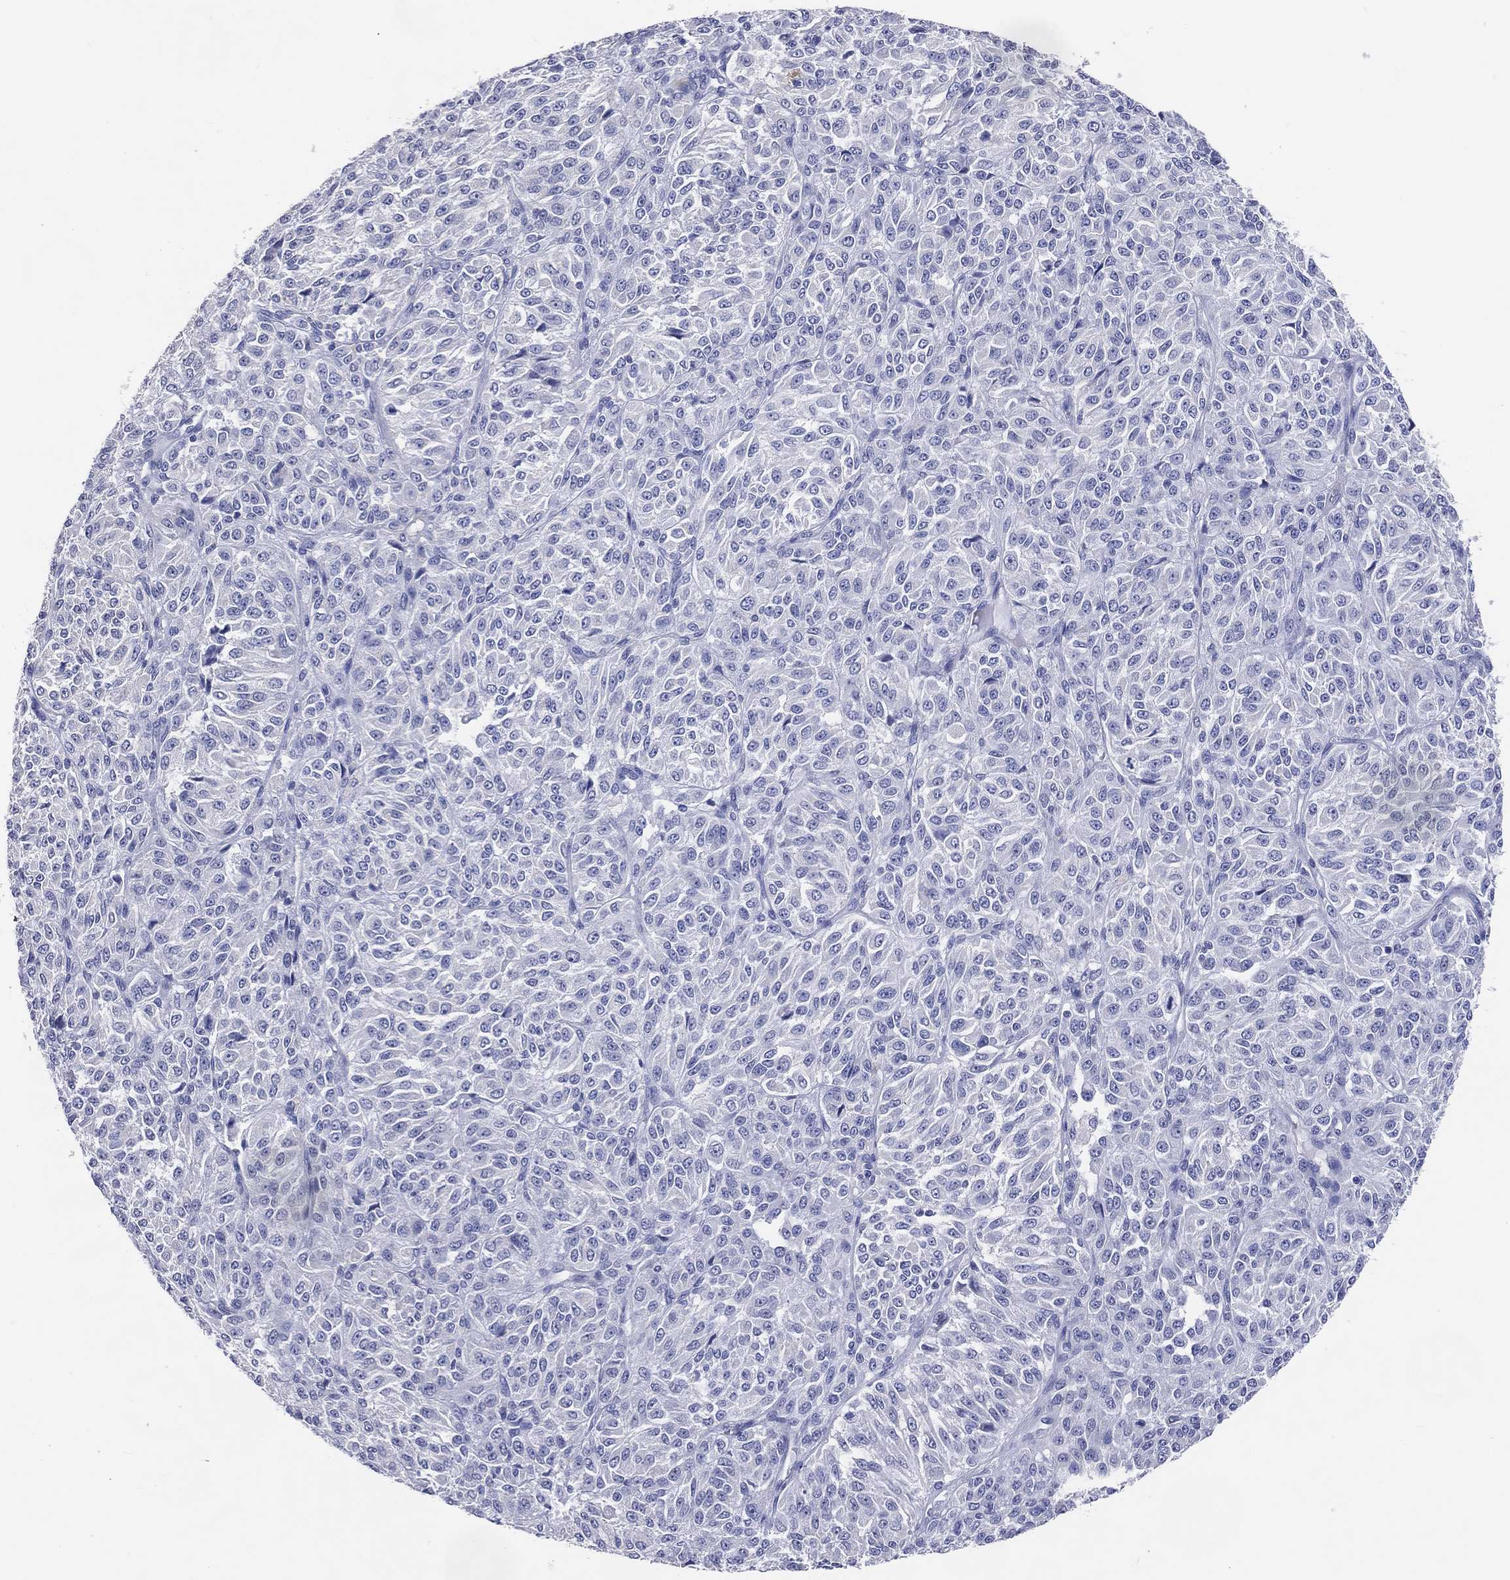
{"staining": {"intensity": "negative", "quantity": "none", "location": "none"}, "tissue": "melanoma", "cell_type": "Tumor cells", "image_type": "cancer", "snomed": [{"axis": "morphology", "description": "Malignant melanoma, Metastatic site"}, {"axis": "topography", "description": "Brain"}], "caption": "This is a micrograph of immunohistochemistry staining of malignant melanoma (metastatic site), which shows no positivity in tumor cells.", "gene": "DNAH6", "patient": {"sex": "female", "age": 56}}